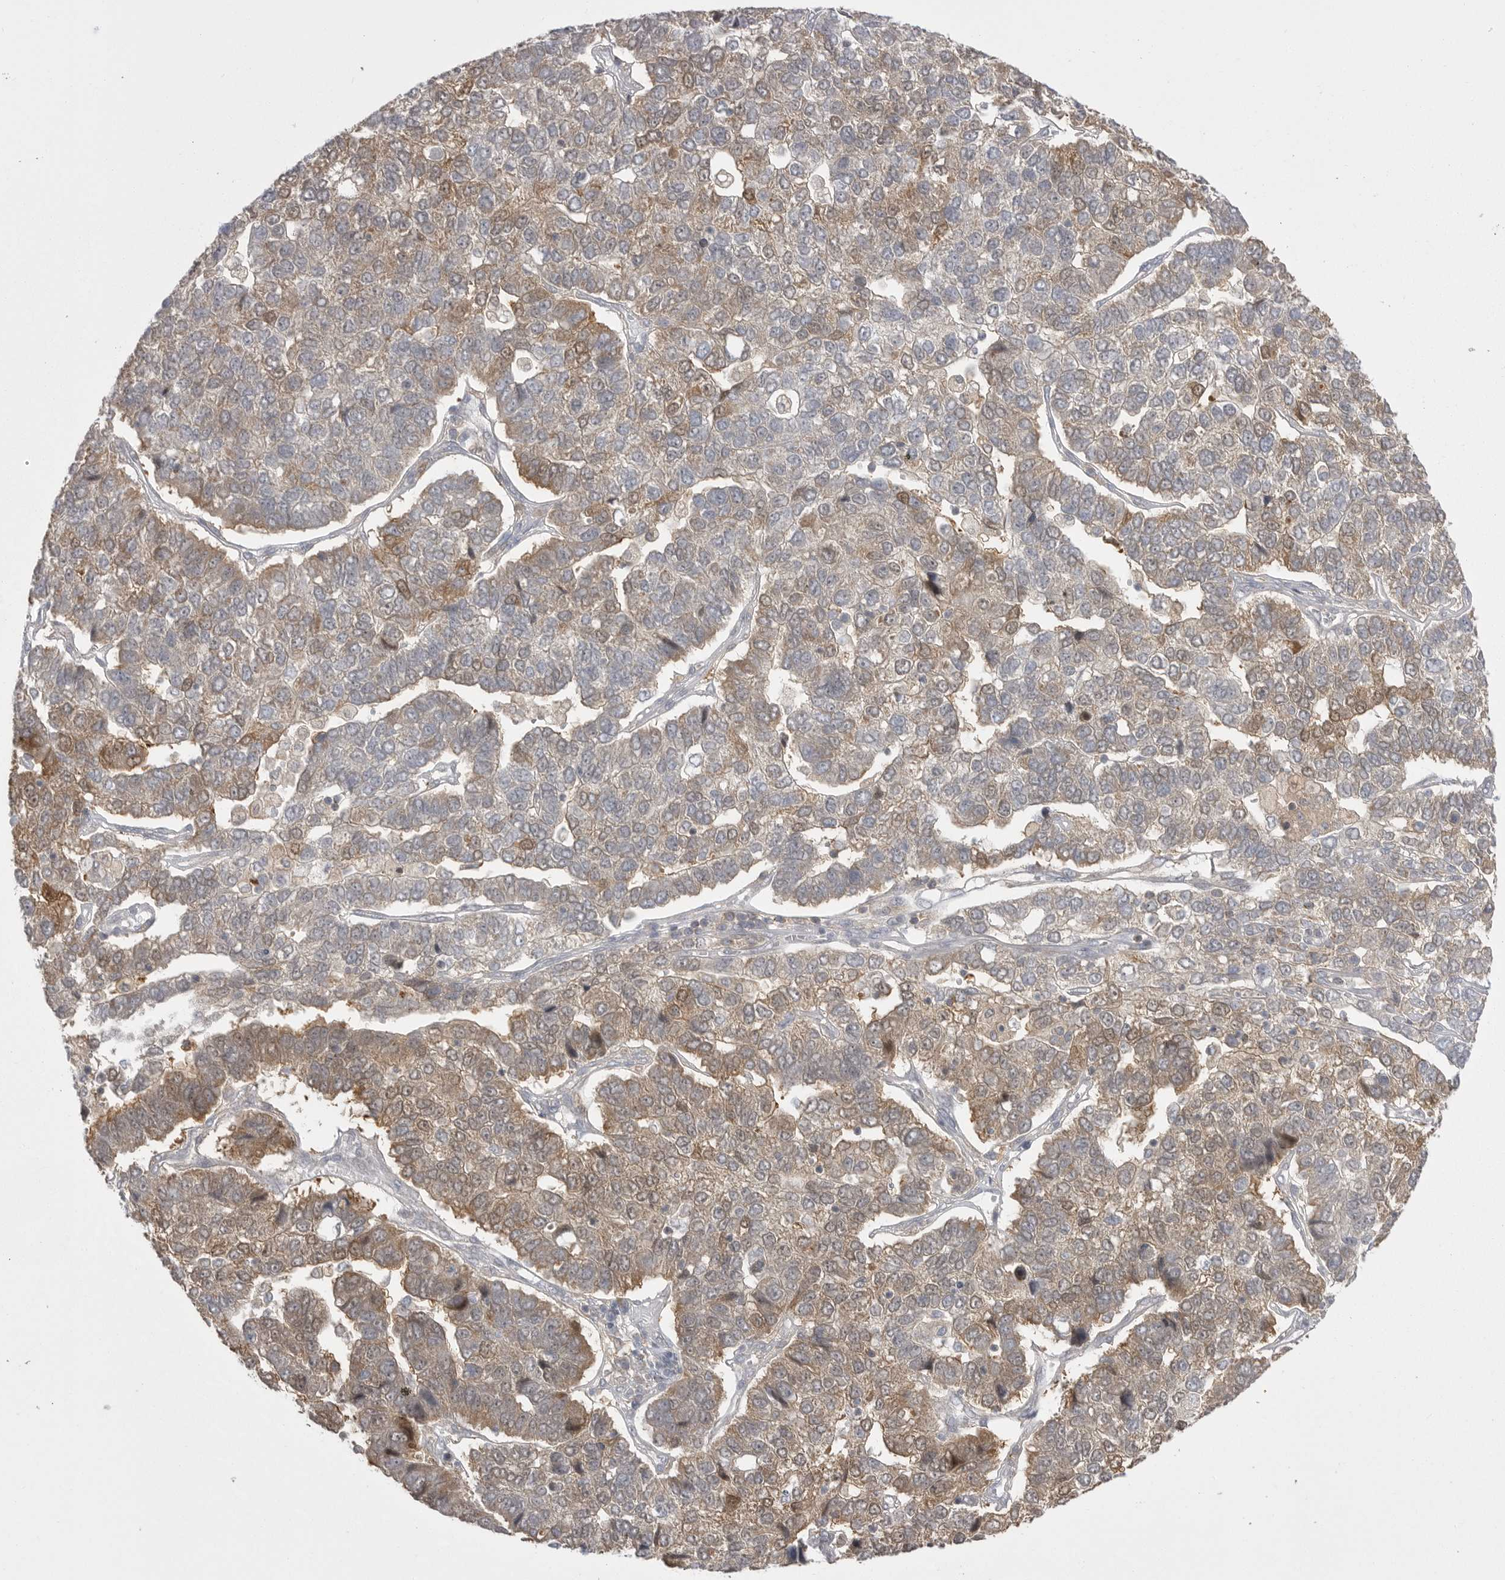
{"staining": {"intensity": "weak", "quantity": "25%-75%", "location": "cytoplasmic/membranous"}, "tissue": "pancreatic cancer", "cell_type": "Tumor cells", "image_type": "cancer", "snomed": [{"axis": "morphology", "description": "Adenocarcinoma, NOS"}, {"axis": "topography", "description": "Pancreas"}], "caption": "DAB (3,3'-diaminobenzidine) immunohistochemical staining of human pancreatic cancer demonstrates weak cytoplasmic/membranous protein staining in about 25%-75% of tumor cells.", "gene": "KYAT3", "patient": {"sex": "female", "age": 61}}